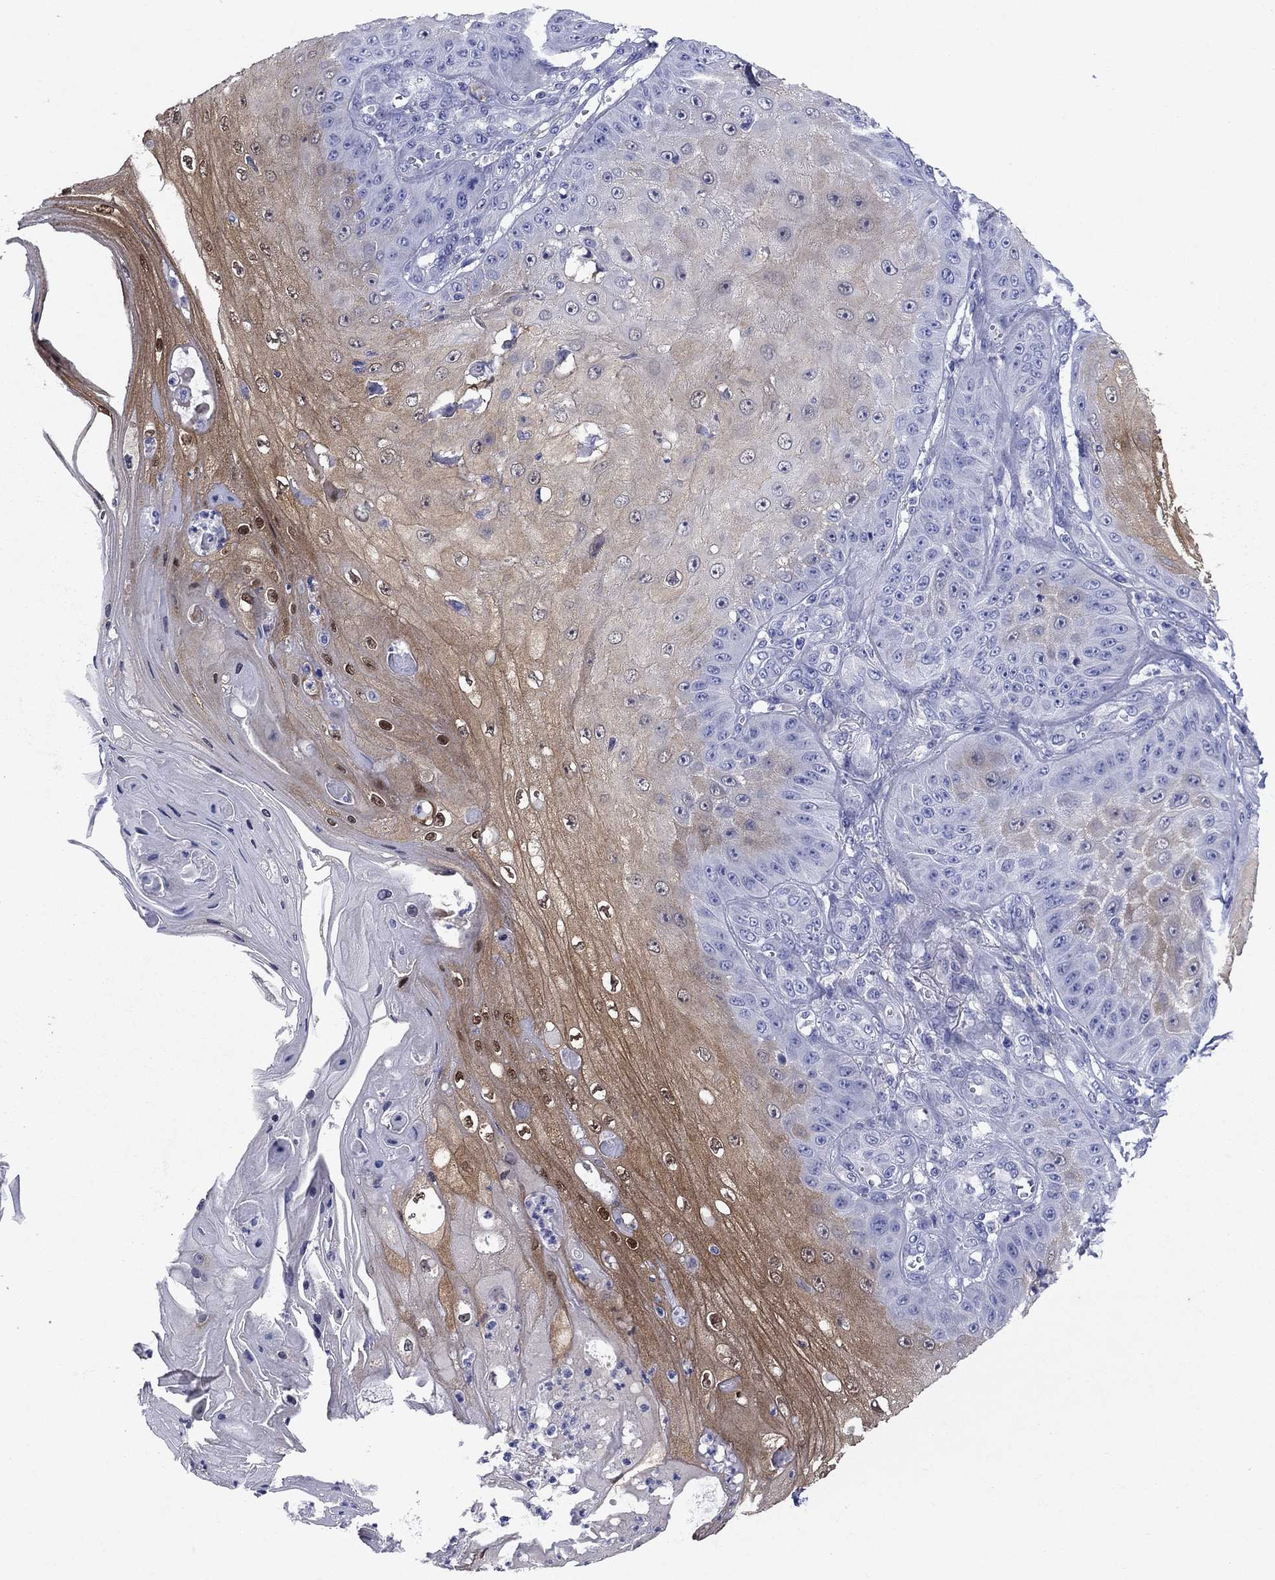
{"staining": {"intensity": "moderate", "quantity": "25%-75%", "location": "cytoplasmic/membranous"}, "tissue": "skin cancer", "cell_type": "Tumor cells", "image_type": "cancer", "snomed": [{"axis": "morphology", "description": "Squamous cell carcinoma, NOS"}, {"axis": "topography", "description": "Skin"}], "caption": "The immunohistochemical stain labels moderate cytoplasmic/membranous positivity in tumor cells of skin cancer tissue. Using DAB (brown) and hematoxylin (blue) stains, captured at high magnification using brightfield microscopy.", "gene": "SULT2B1", "patient": {"sex": "male", "age": 70}}